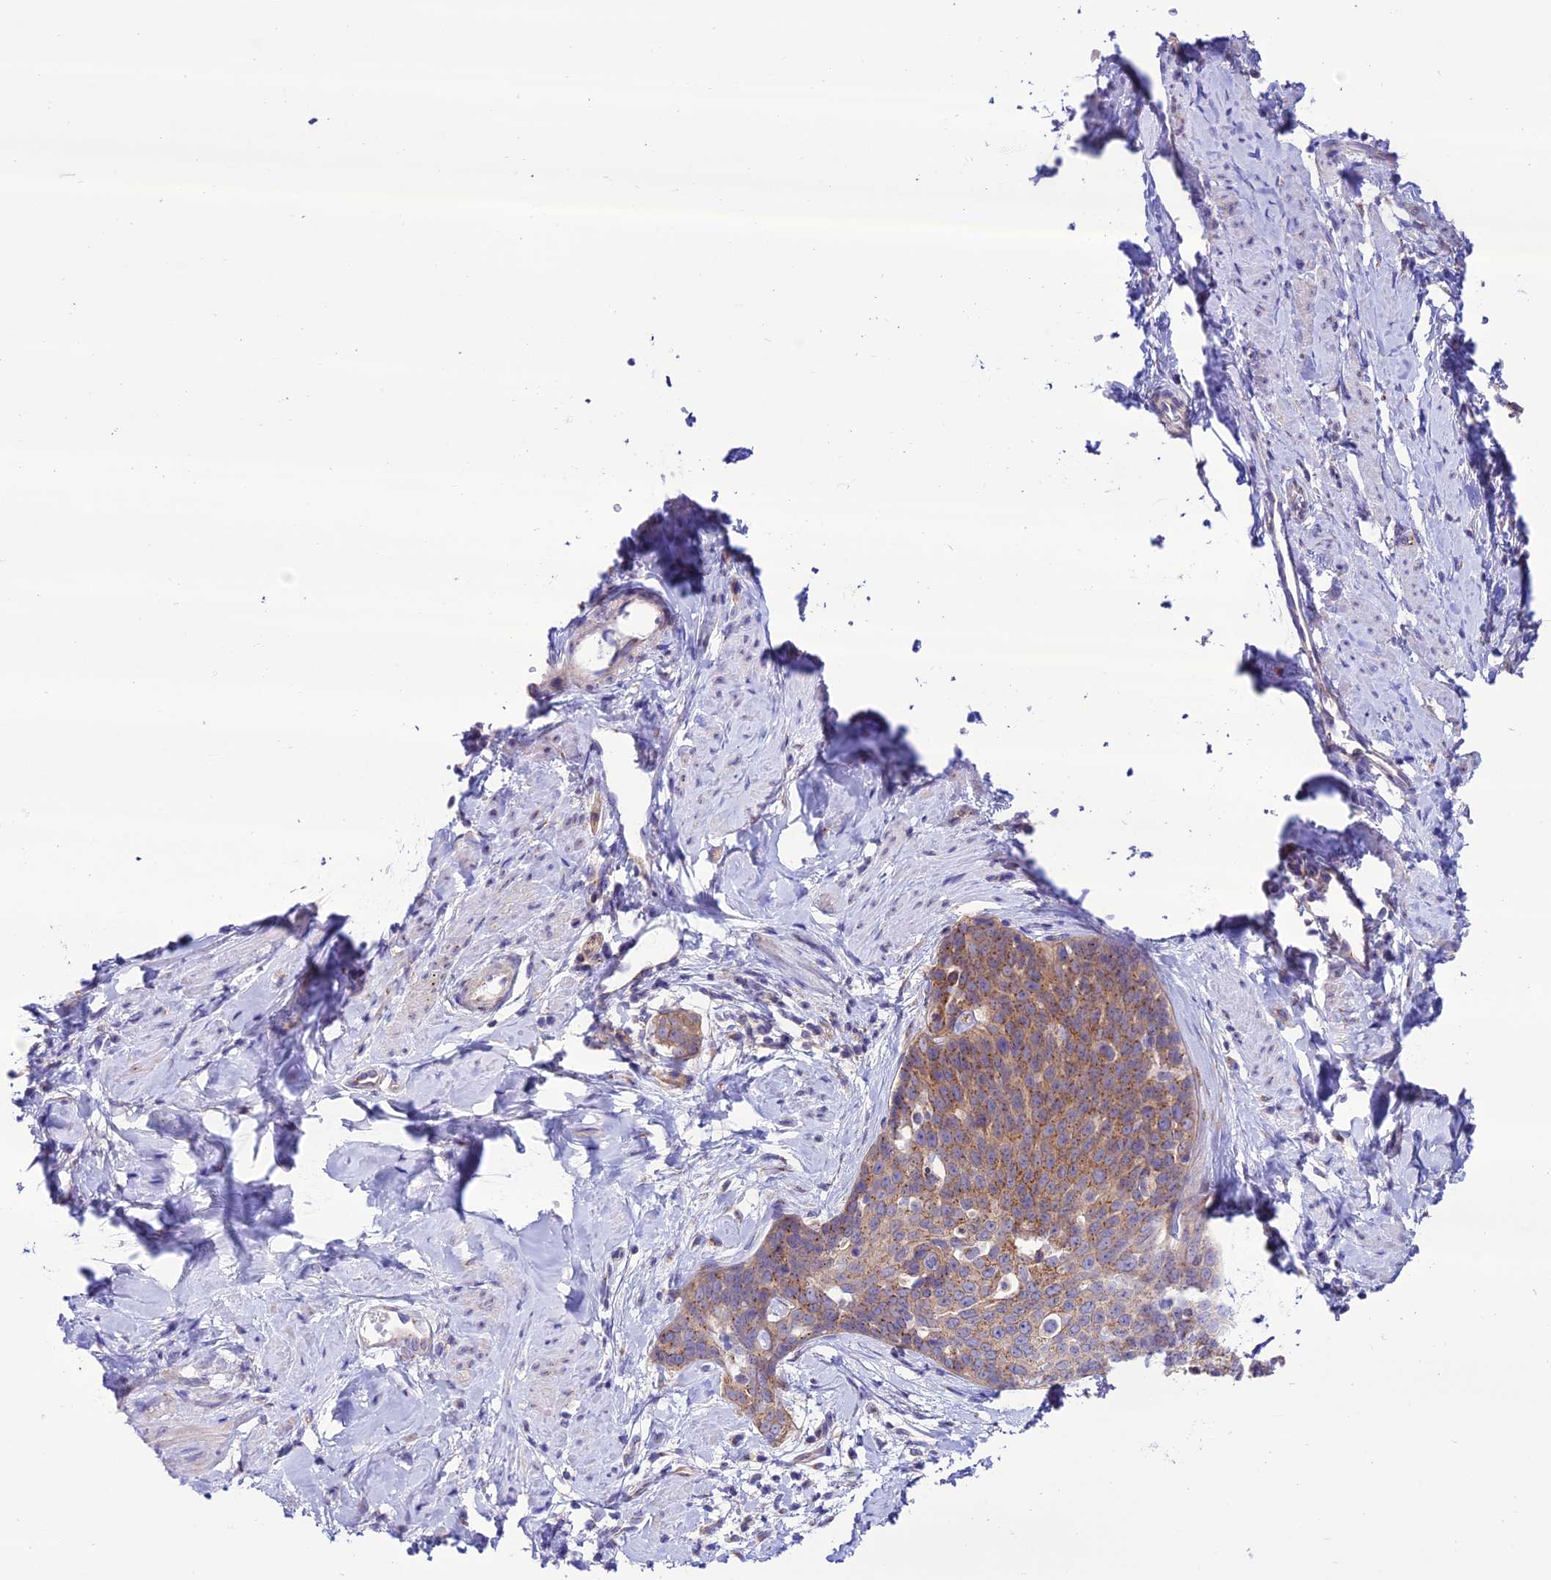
{"staining": {"intensity": "moderate", "quantity": ">75%", "location": "cytoplasmic/membranous"}, "tissue": "cervical cancer", "cell_type": "Tumor cells", "image_type": "cancer", "snomed": [{"axis": "morphology", "description": "Squamous cell carcinoma, NOS"}, {"axis": "topography", "description": "Cervix"}], "caption": "A brown stain labels moderate cytoplasmic/membranous expression of a protein in human squamous cell carcinoma (cervical) tumor cells. (DAB = brown stain, brightfield microscopy at high magnification).", "gene": "LACTB2", "patient": {"sex": "female", "age": 50}}